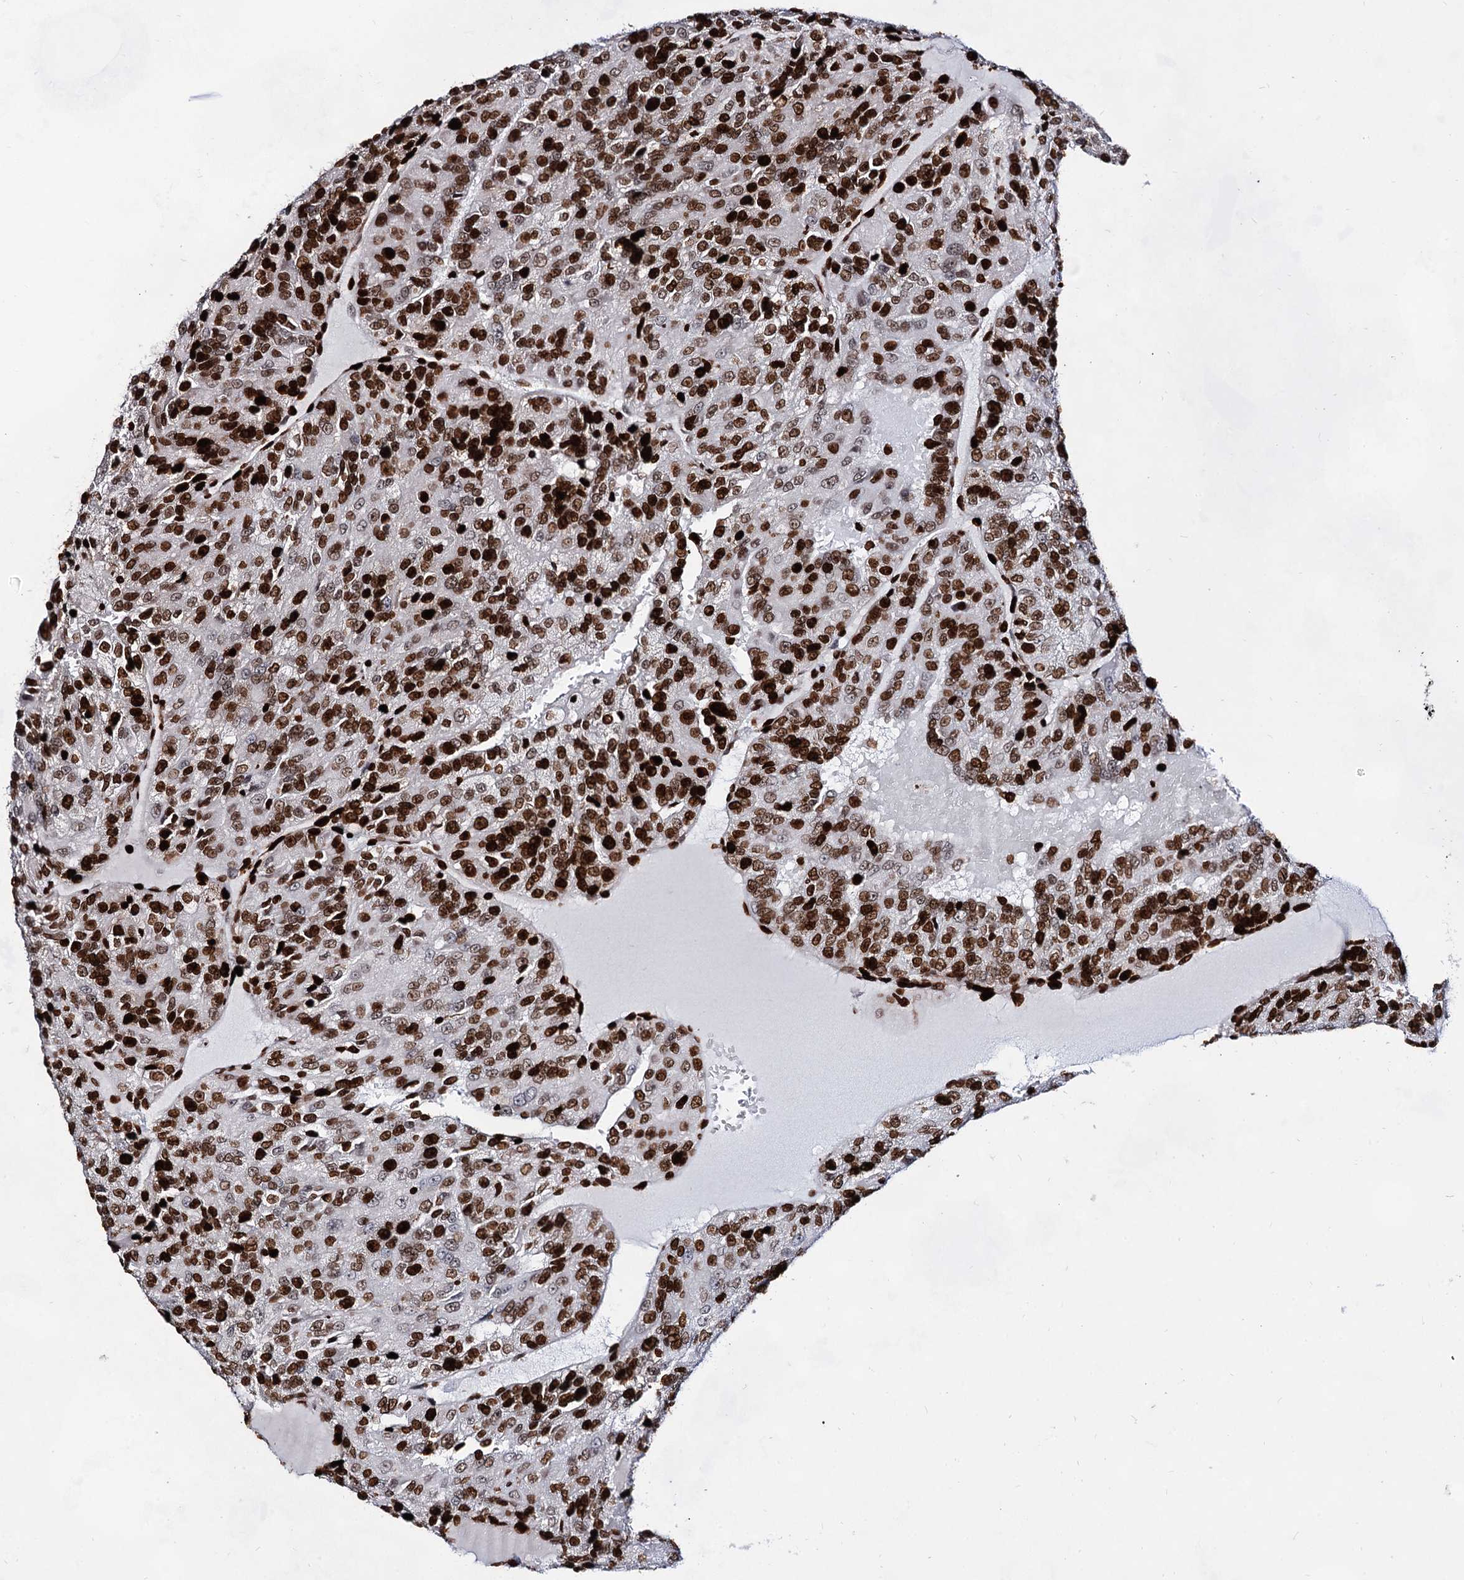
{"staining": {"intensity": "strong", "quantity": ">75%", "location": "nuclear"}, "tissue": "renal cancer", "cell_type": "Tumor cells", "image_type": "cancer", "snomed": [{"axis": "morphology", "description": "Adenocarcinoma, NOS"}, {"axis": "topography", "description": "Kidney"}], "caption": "A high-resolution histopathology image shows immunohistochemistry (IHC) staining of renal cancer (adenocarcinoma), which exhibits strong nuclear staining in about >75% of tumor cells. (Stains: DAB in brown, nuclei in blue, Microscopy: brightfield microscopy at high magnification).", "gene": "HMGB2", "patient": {"sex": "female", "age": 63}}